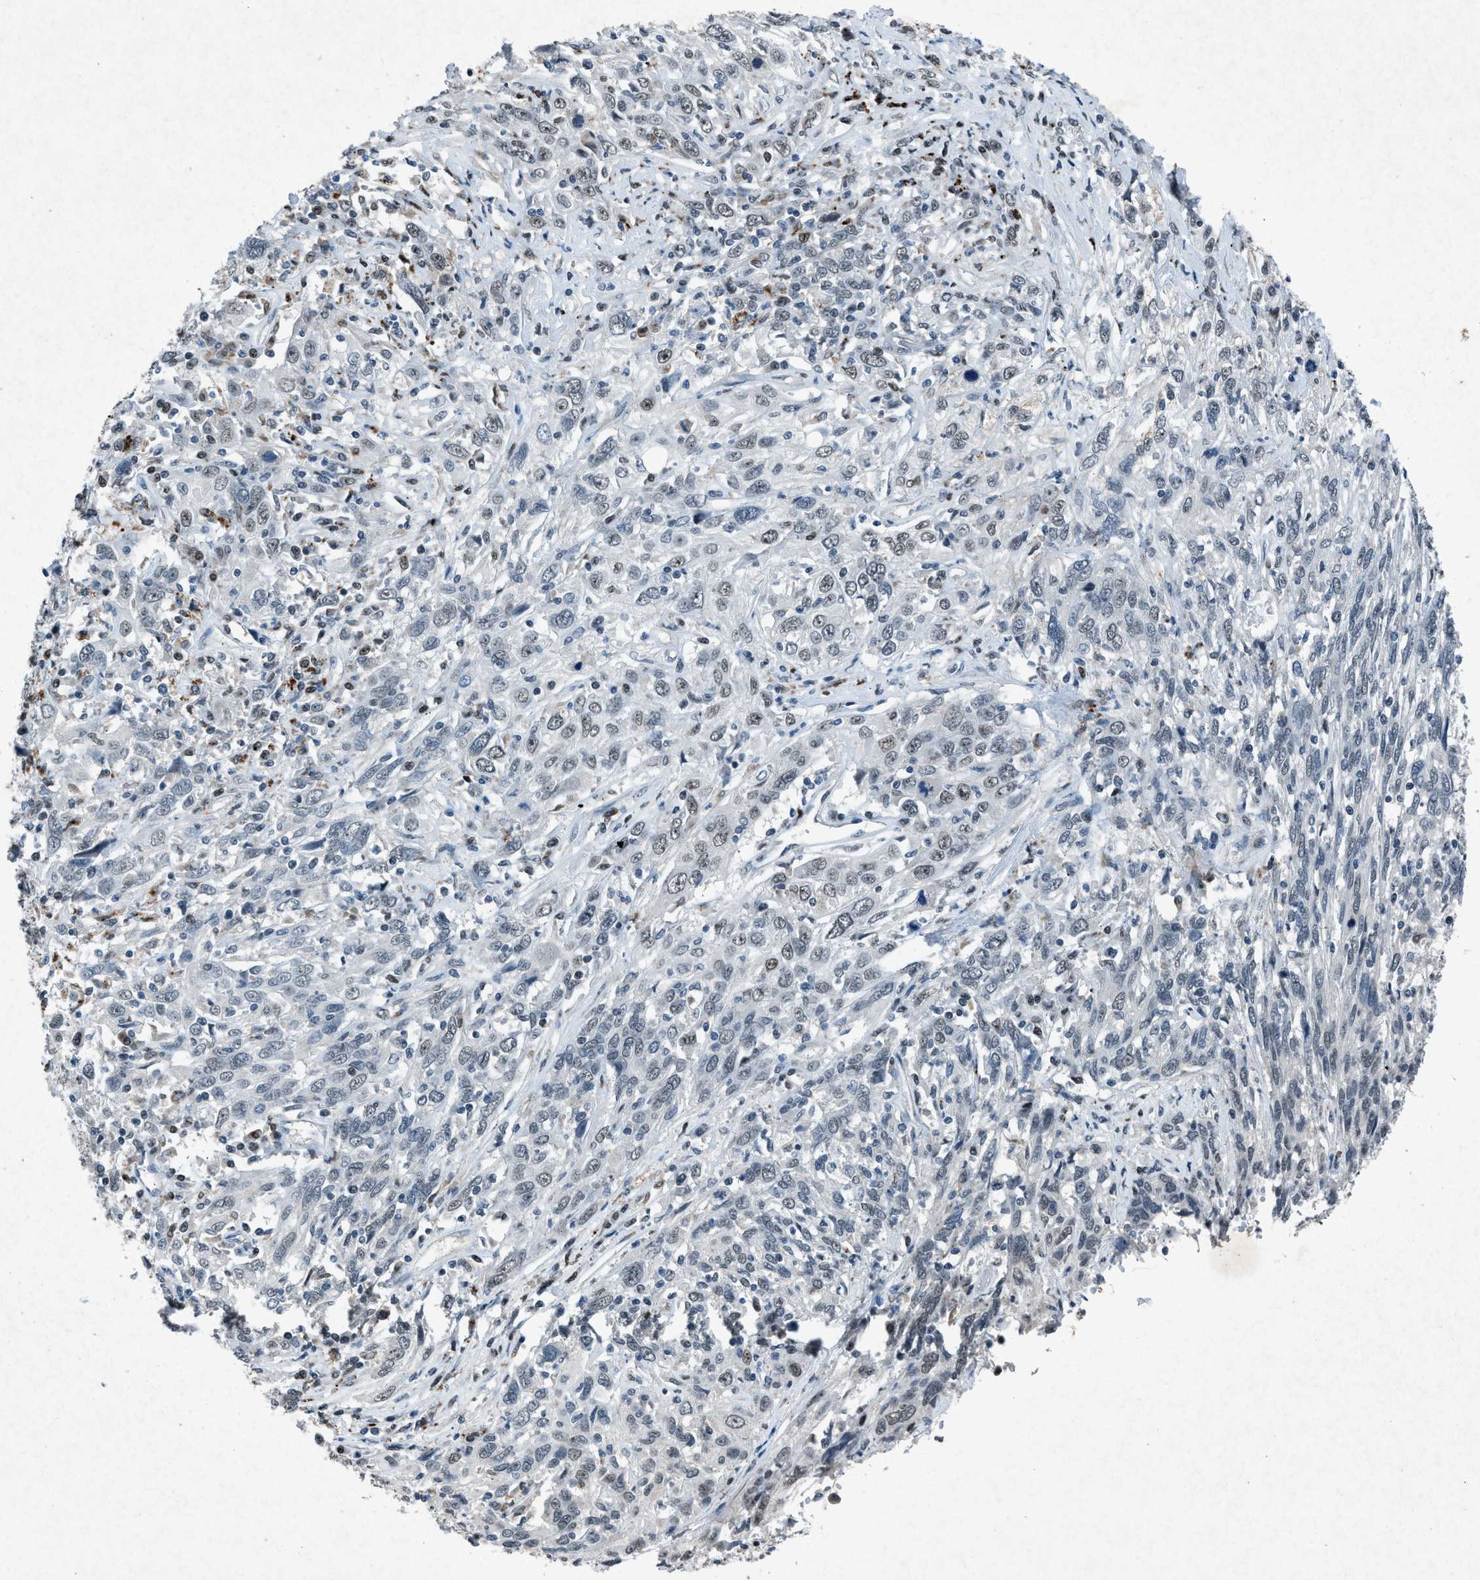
{"staining": {"intensity": "weak", "quantity": "<25%", "location": "nuclear"}, "tissue": "cervical cancer", "cell_type": "Tumor cells", "image_type": "cancer", "snomed": [{"axis": "morphology", "description": "Squamous cell carcinoma, NOS"}, {"axis": "topography", "description": "Cervix"}], "caption": "Tumor cells are negative for protein expression in human cervical squamous cell carcinoma.", "gene": "ADCY1", "patient": {"sex": "female", "age": 46}}